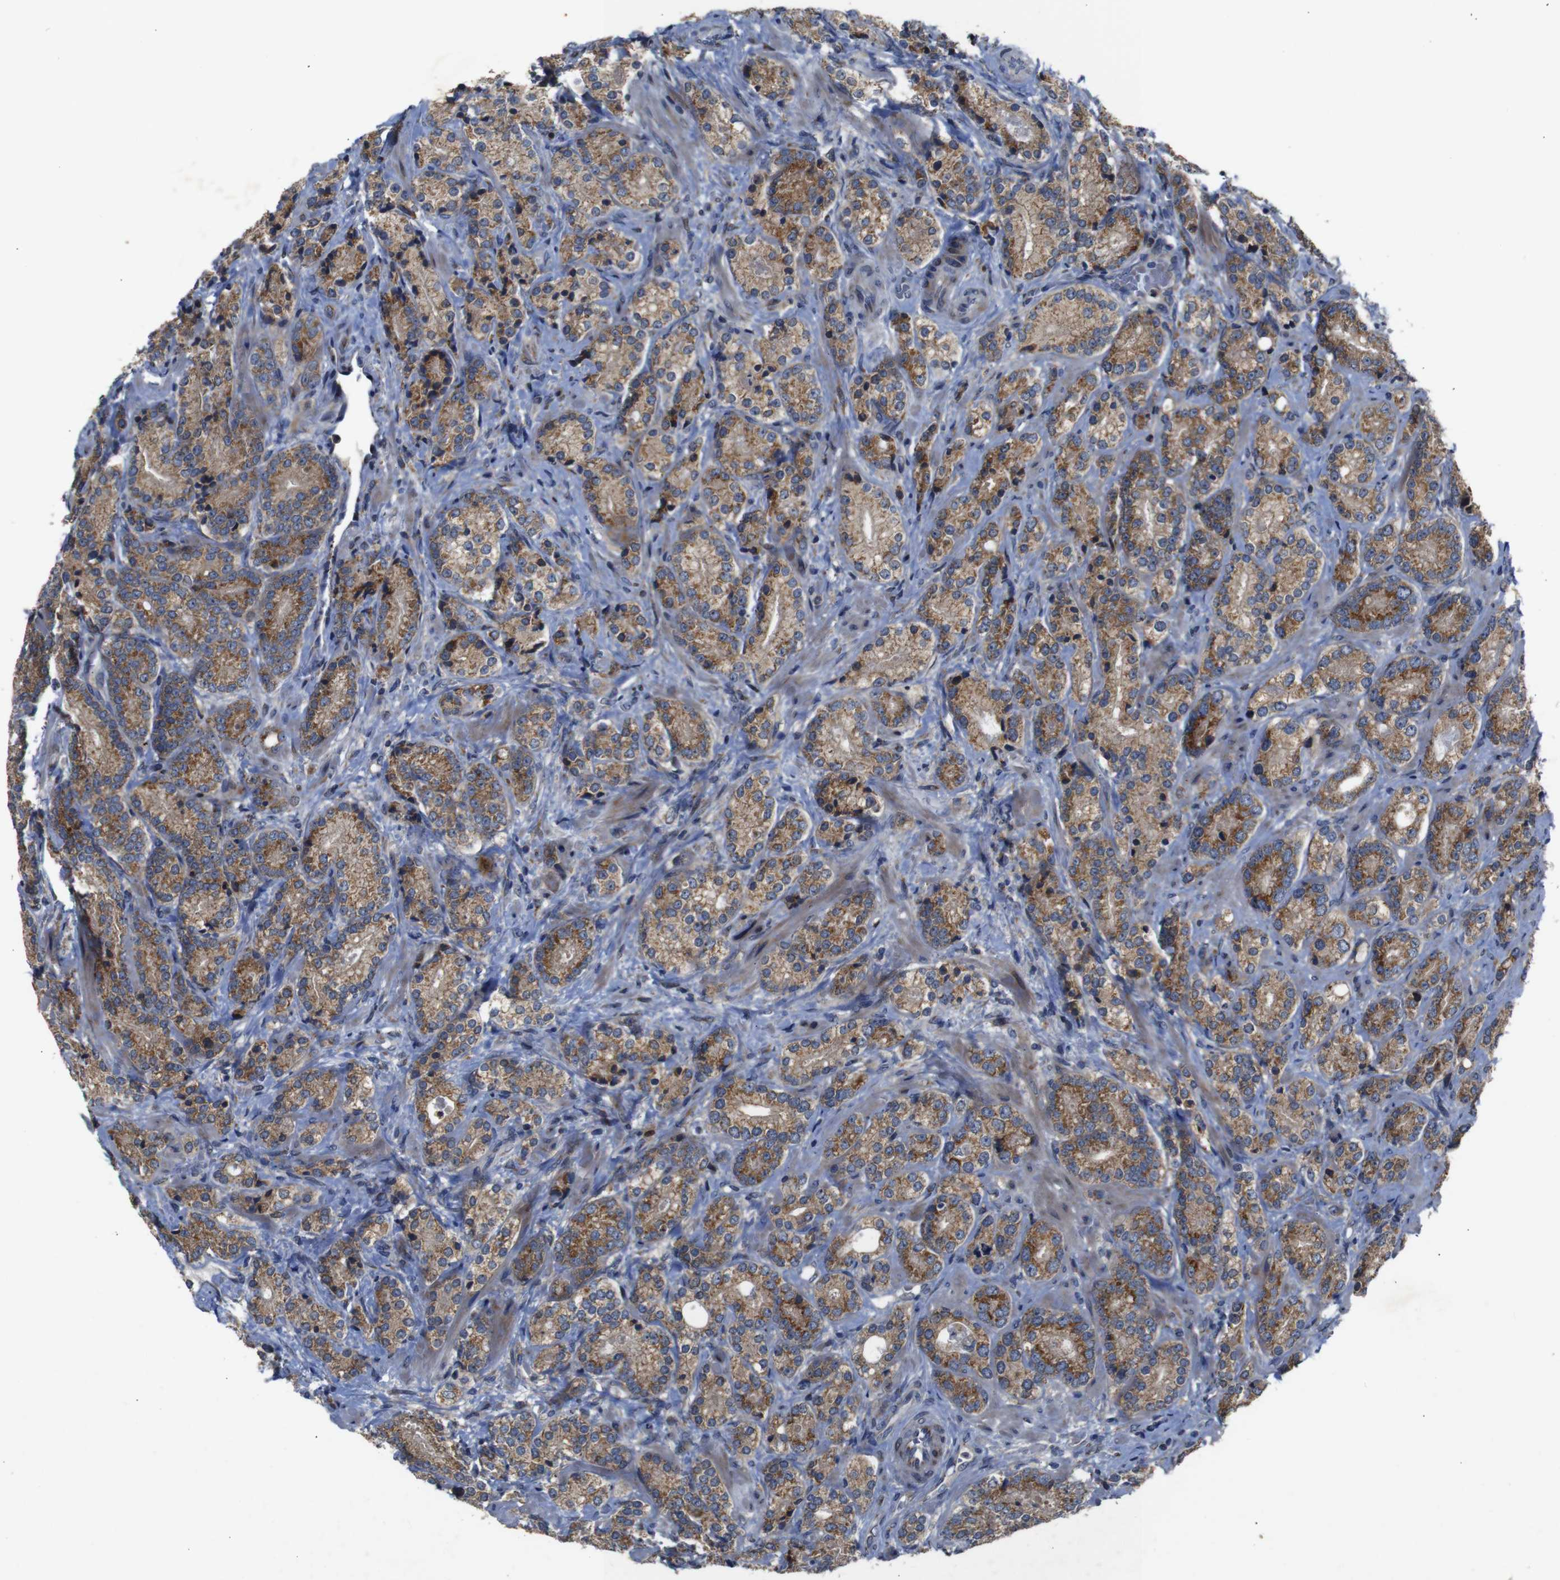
{"staining": {"intensity": "moderate", "quantity": ">75%", "location": "cytoplasmic/membranous"}, "tissue": "prostate cancer", "cell_type": "Tumor cells", "image_type": "cancer", "snomed": [{"axis": "morphology", "description": "Adenocarcinoma, High grade"}, {"axis": "topography", "description": "Prostate"}], "caption": "A photomicrograph of human prostate adenocarcinoma (high-grade) stained for a protein exhibits moderate cytoplasmic/membranous brown staining in tumor cells. (IHC, brightfield microscopy, high magnification).", "gene": "CHST10", "patient": {"sex": "male", "age": 61}}